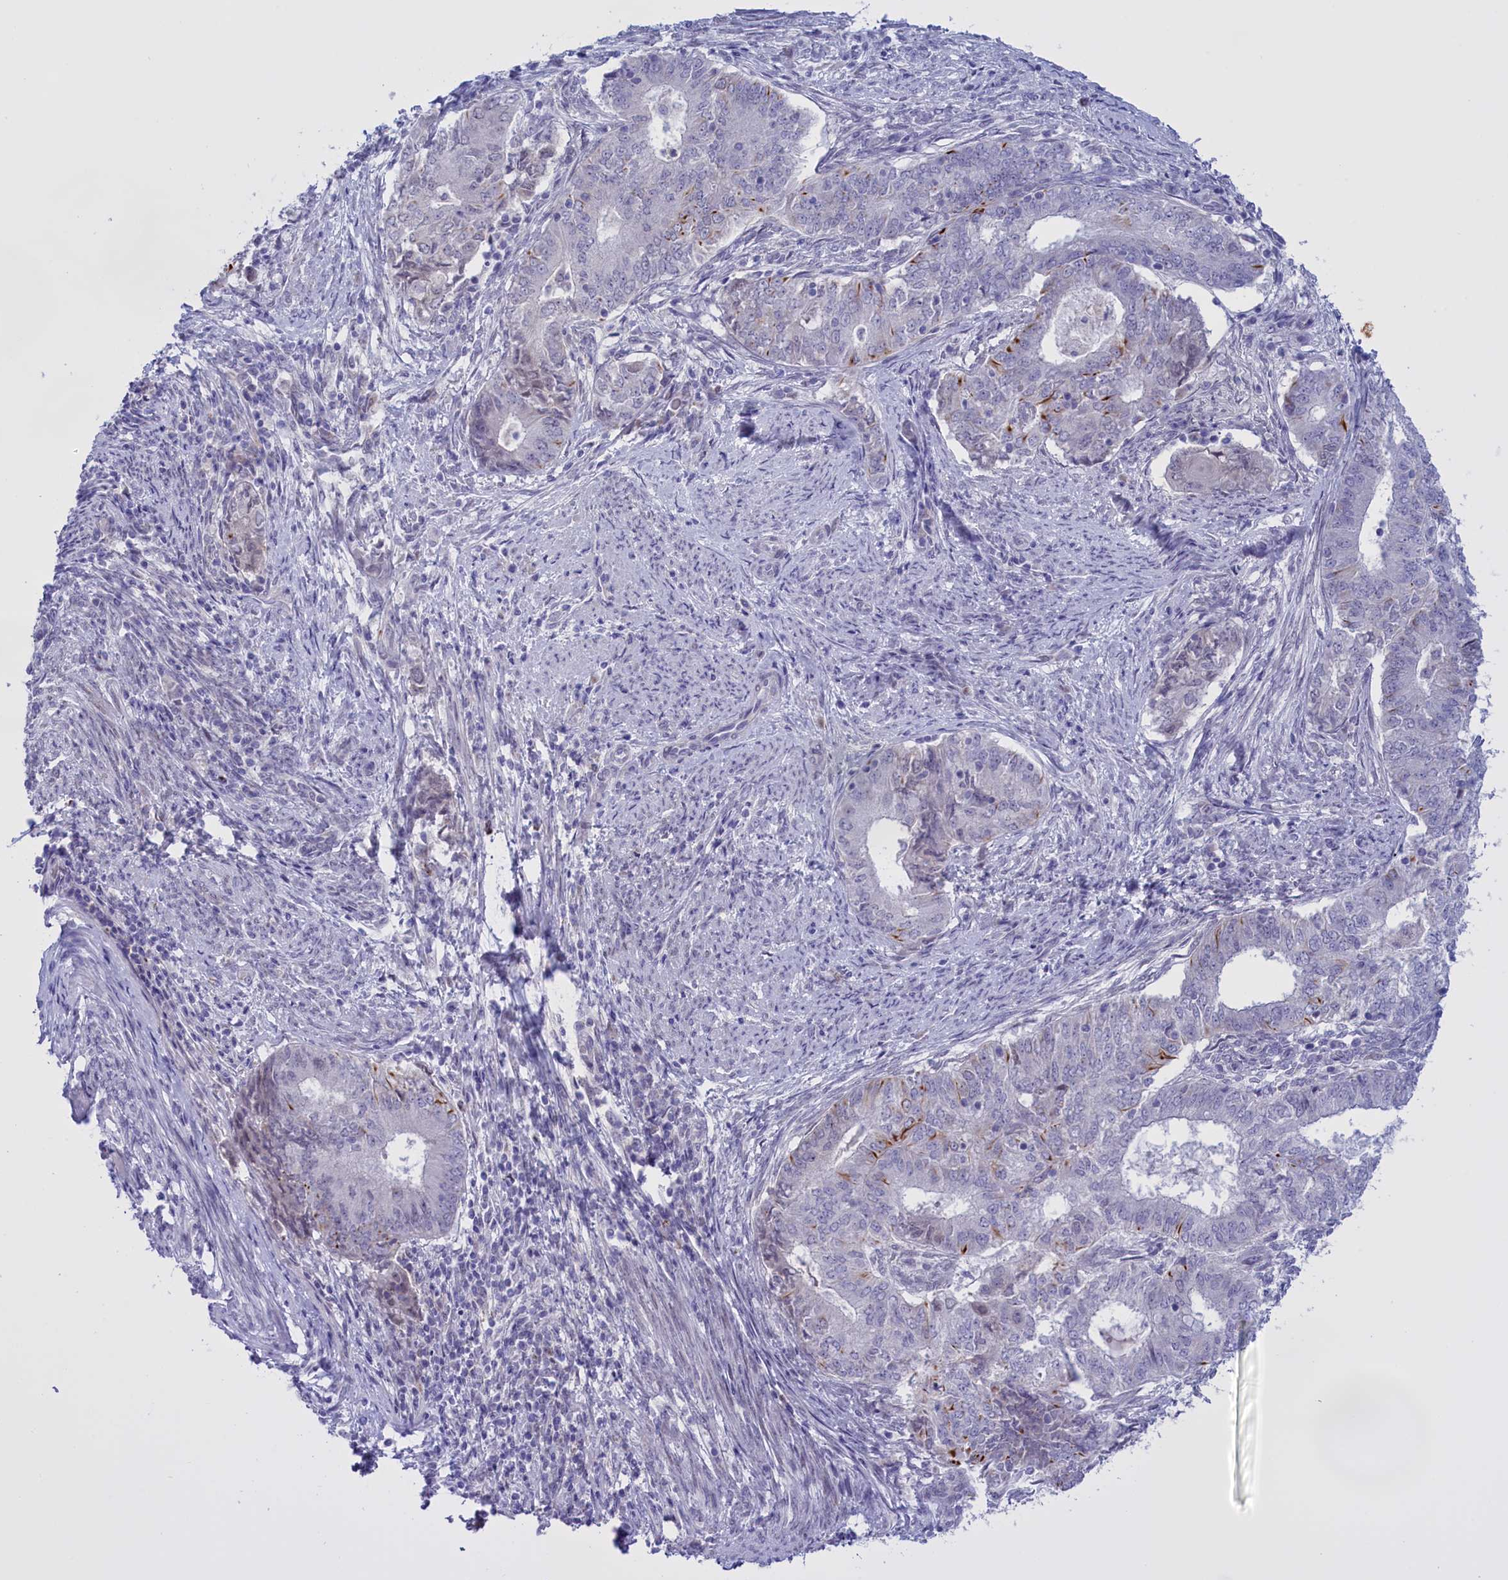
{"staining": {"intensity": "moderate", "quantity": "<25%", "location": "cytoplasmic/membranous"}, "tissue": "endometrial cancer", "cell_type": "Tumor cells", "image_type": "cancer", "snomed": [{"axis": "morphology", "description": "Adenocarcinoma, NOS"}, {"axis": "topography", "description": "Endometrium"}], "caption": "A histopathology image of endometrial cancer (adenocarcinoma) stained for a protein demonstrates moderate cytoplasmic/membranous brown staining in tumor cells.", "gene": "FAM149B1", "patient": {"sex": "female", "age": 62}}